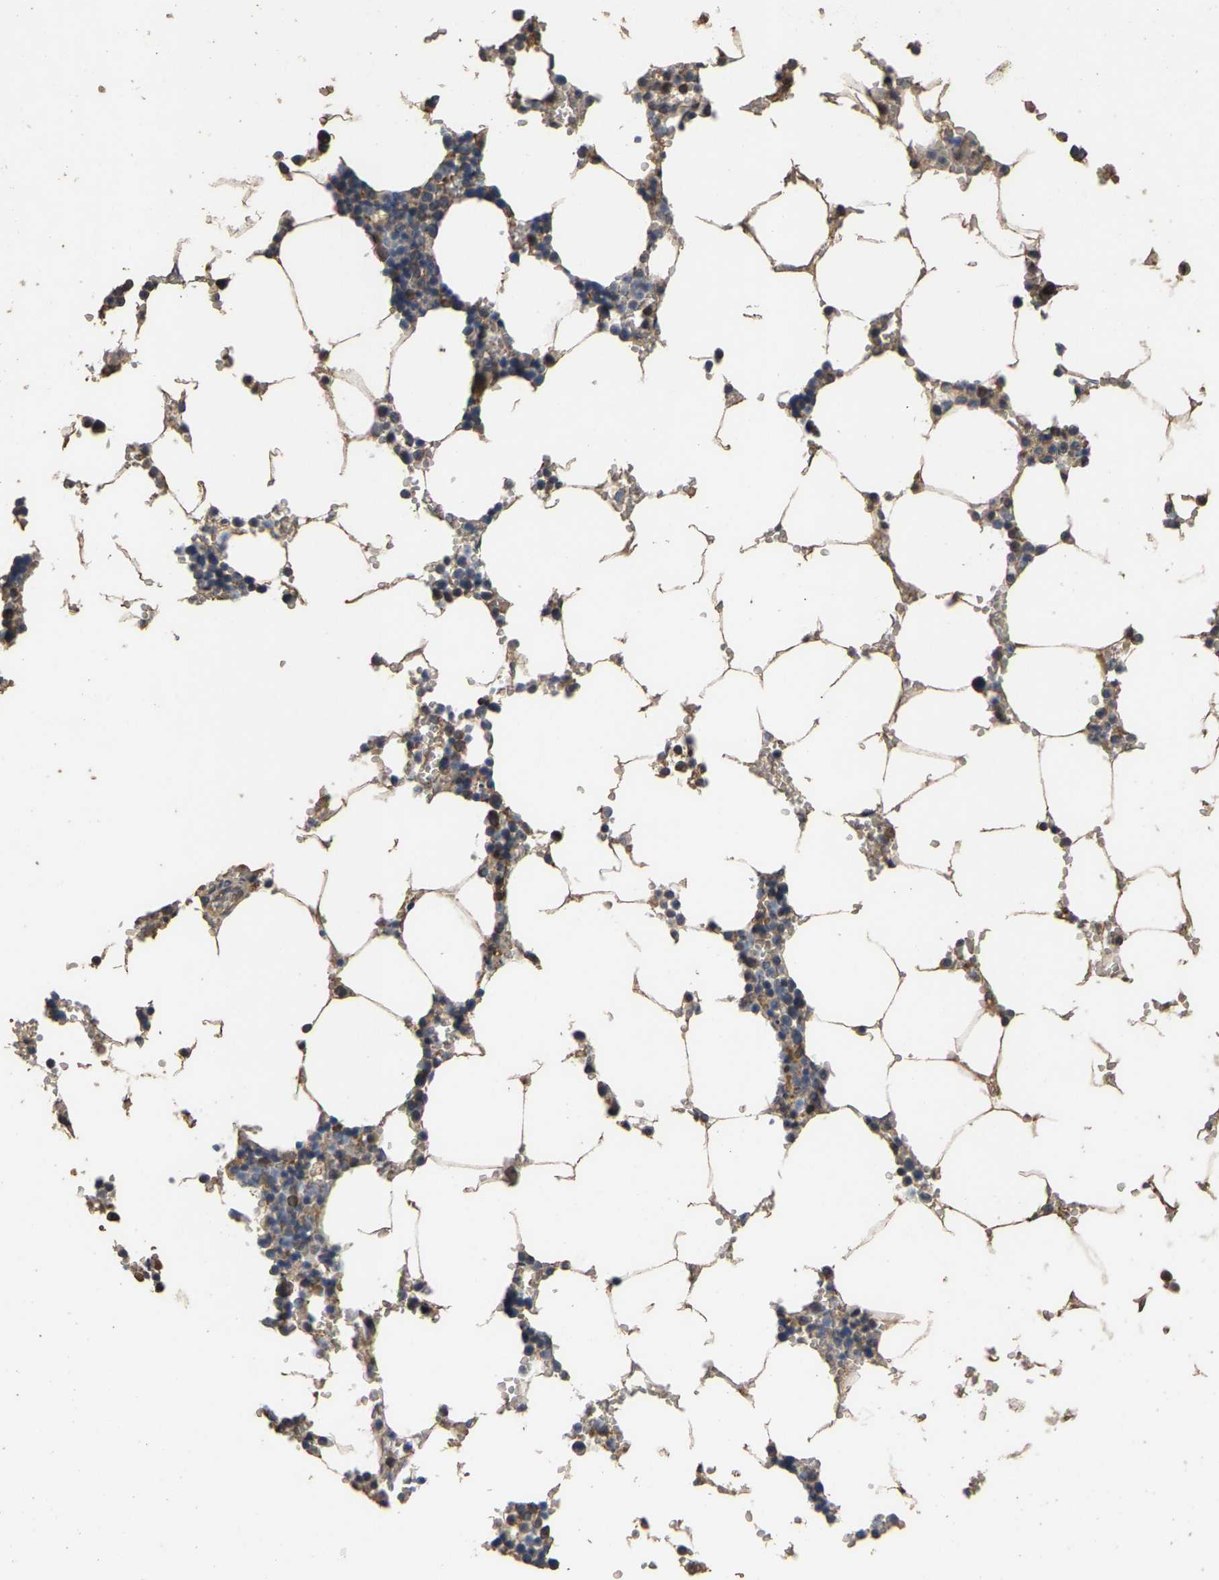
{"staining": {"intensity": "weak", "quantity": "25%-75%", "location": "cytoplasmic/membranous"}, "tissue": "bone marrow", "cell_type": "Hematopoietic cells", "image_type": "normal", "snomed": [{"axis": "morphology", "description": "Normal tissue, NOS"}, {"axis": "topography", "description": "Bone marrow"}], "caption": "Unremarkable bone marrow reveals weak cytoplasmic/membranous expression in about 25%-75% of hematopoietic cells.", "gene": "TDRKH", "patient": {"sex": "male", "age": 70}}